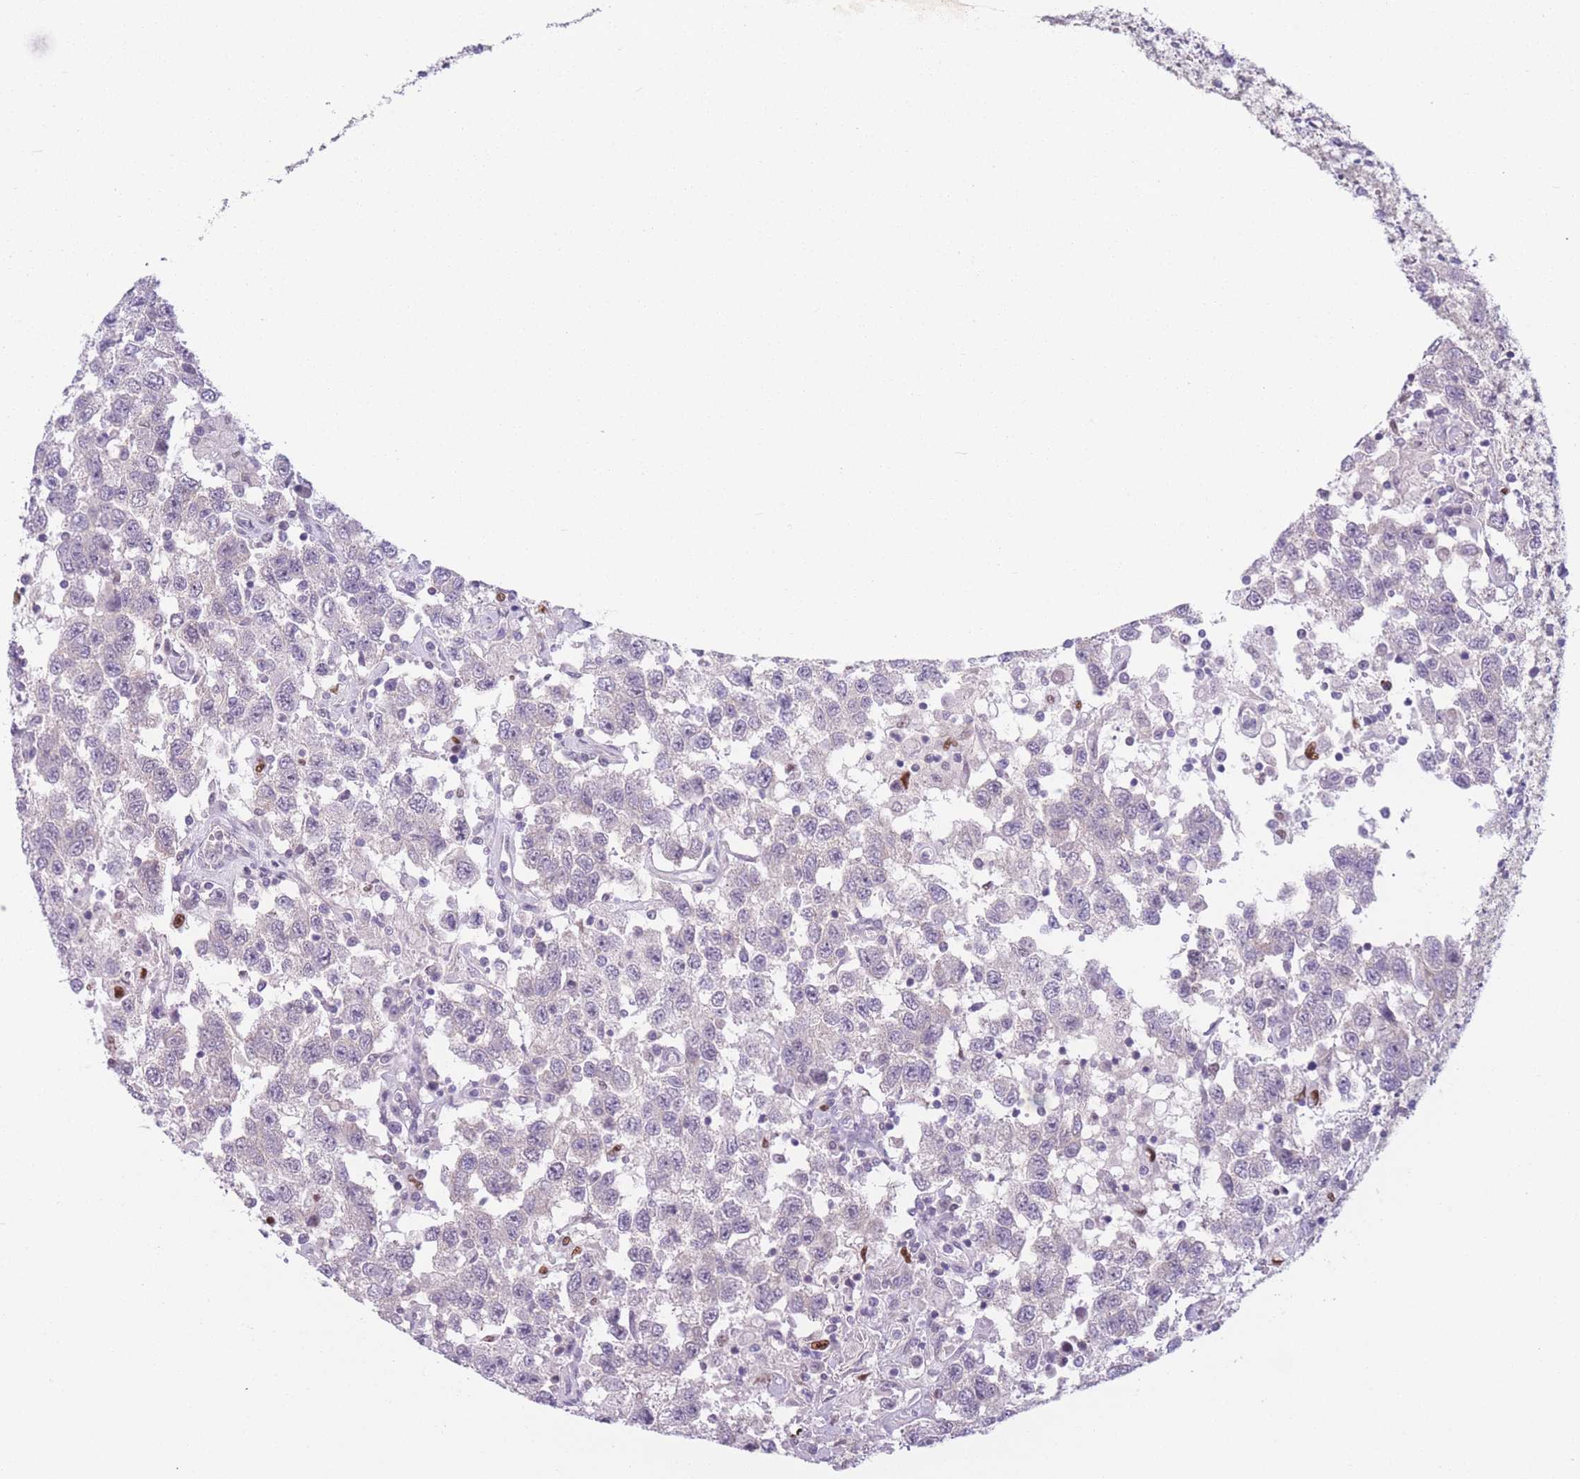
{"staining": {"intensity": "negative", "quantity": "none", "location": "none"}, "tissue": "testis cancer", "cell_type": "Tumor cells", "image_type": "cancer", "snomed": [{"axis": "morphology", "description": "Seminoma, NOS"}, {"axis": "topography", "description": "Testis"}], "caption": "This is an immunohistochemistry (IHC) micrograph of testis cancer. There is no staining in tumor cells.", "gene": "ZNF439", "patient": {"sex": "male", "age": 41}}